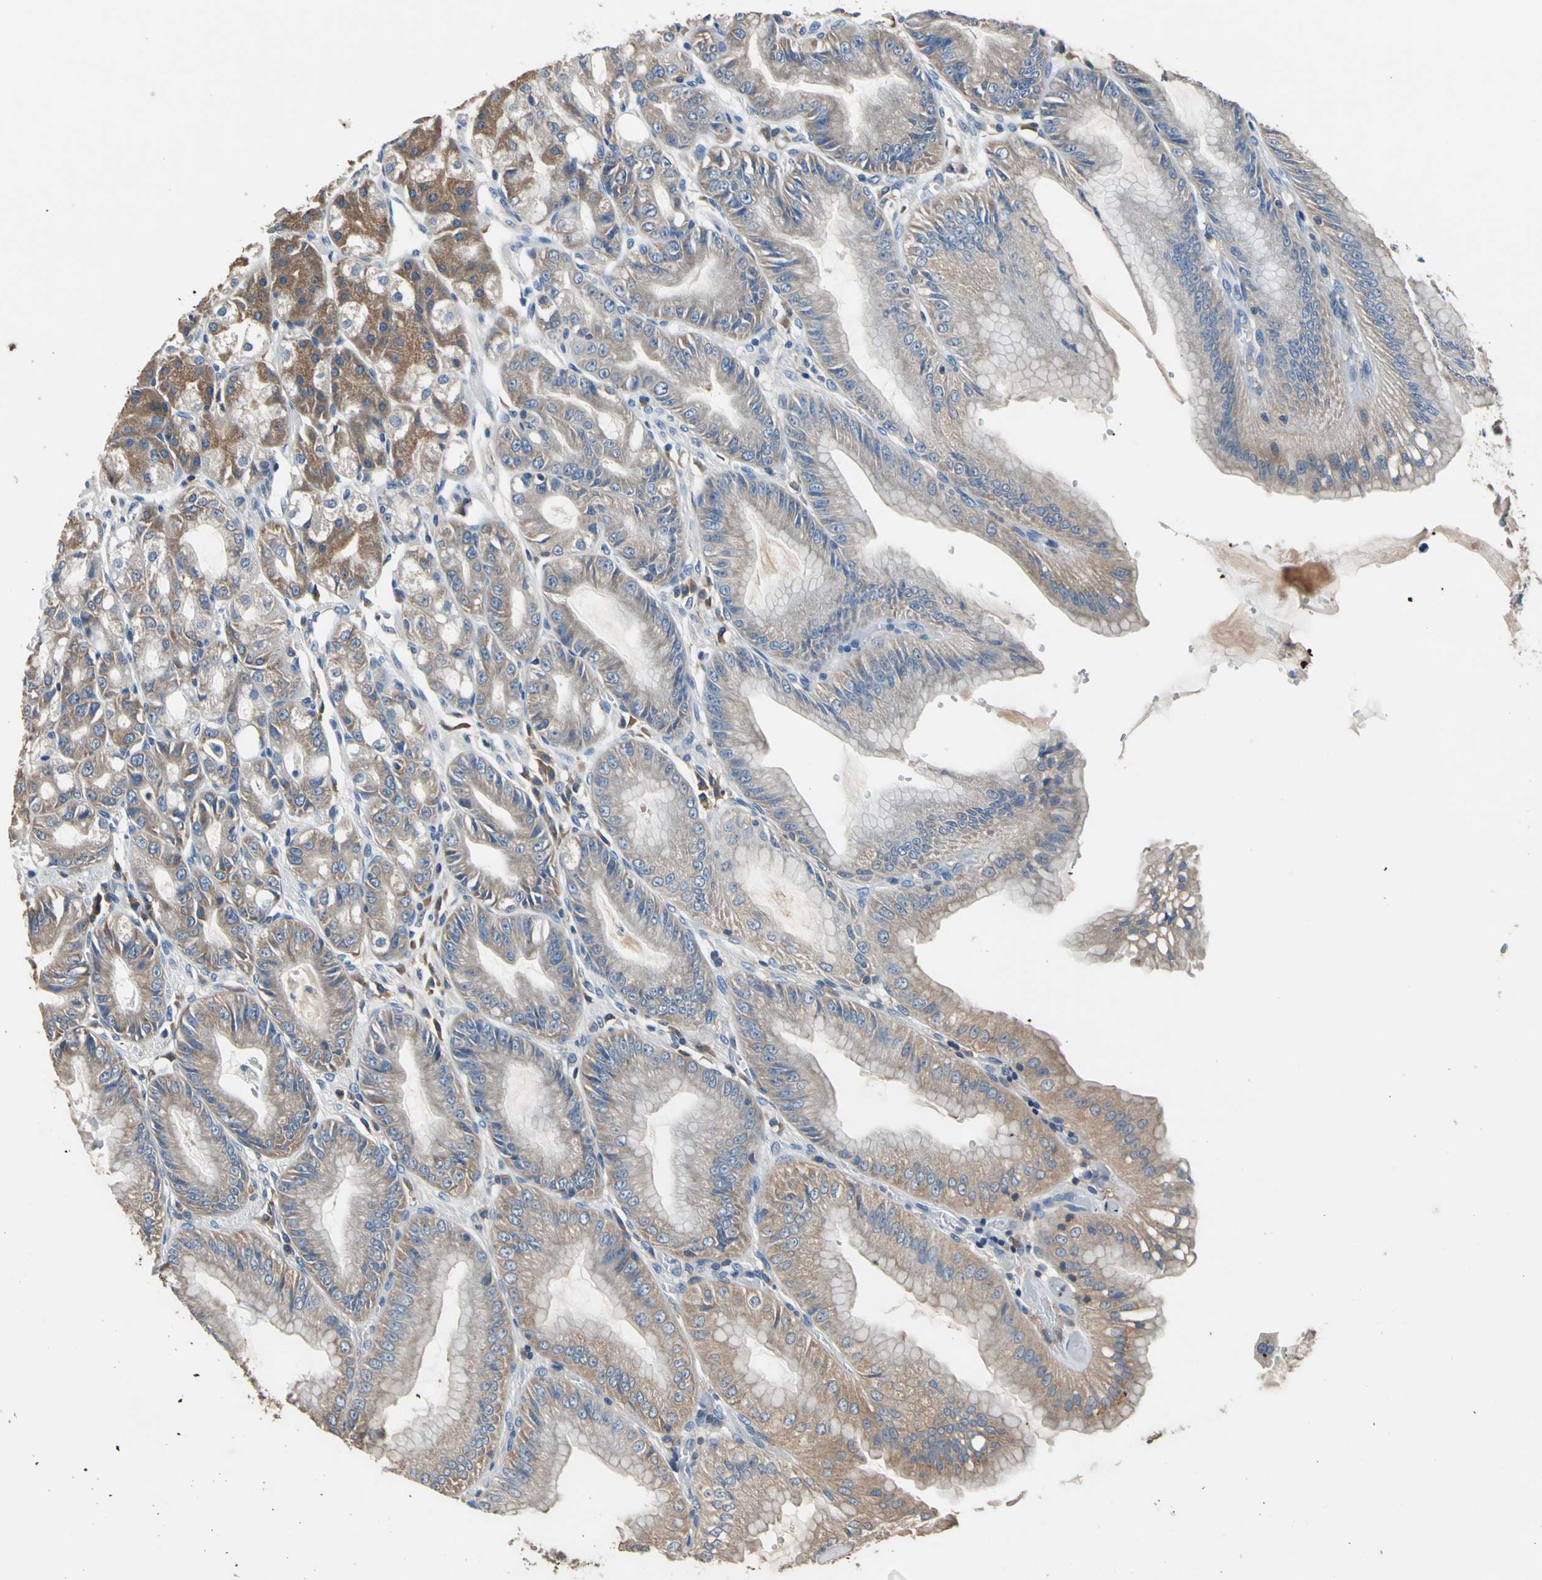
{"staining": {"intensity": "weak", "quantity": "25%-75%", "location": "cytoplasmic/membranous"}, "tissue": "stomach", "cell_type": "Glandular cells", "image_type": "normal", "snomed": [{"axis": "morphology", "description": "Normal tissue, NOS"}, {"axis": "topography", "description": "Stomach, lower"}], "caption": "Protein expression analysis of unremarkable stomach reveals weak cytoplasmic/membranous staining in approximately 25%-75% of glandular cells. The staining is performed using DAB (3,3'-diaminobenzidine) brown chromogen to label protein expression. The nuclei are counter-stained blue using hematoxylin.", "gene": "PRKCA", "patient": {"sex": "male", "age": 71}}